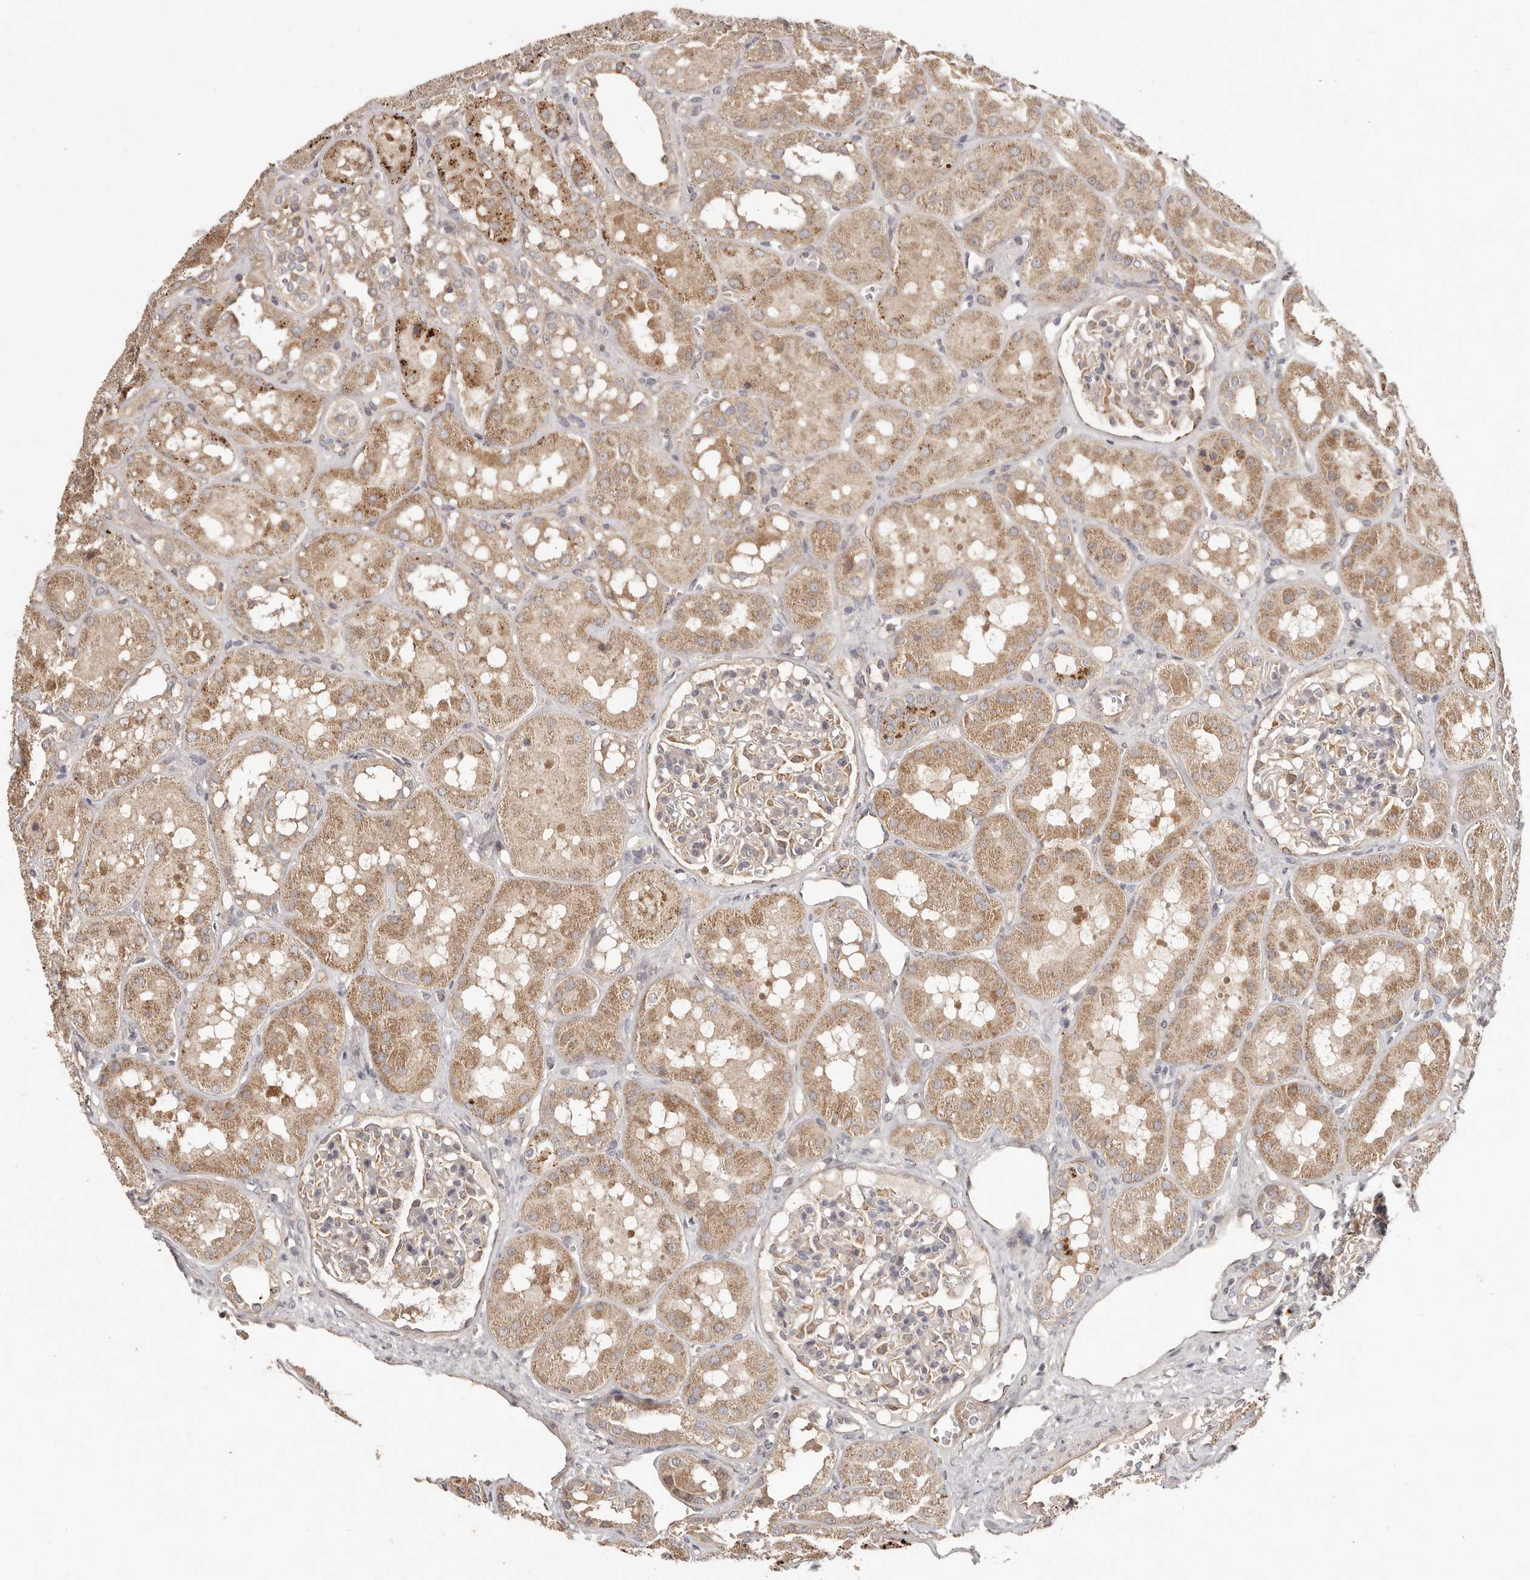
{"staining": {"intensity": "moderate", "quantity": "<25%", "location": "cytoplasmic/membranous"}, "tissue": "kidney", "cell_type": "Cells in glomeruli", "image_type": "normal", "snomed": [{"axis": "morphology", "description": "Normal tissue, NOS"}, {"axis": "topography", "description": "Kidney"}], "caption": "Immunohistochemistry micrograph of benign kidney stained for a protein (brown), which shows low levels of moderate cytoplasmic/membranous expression in about <25% of cells in glomeruli.", "gene": "PLOD2", "patient": {"sex": "male", "age": 16}}